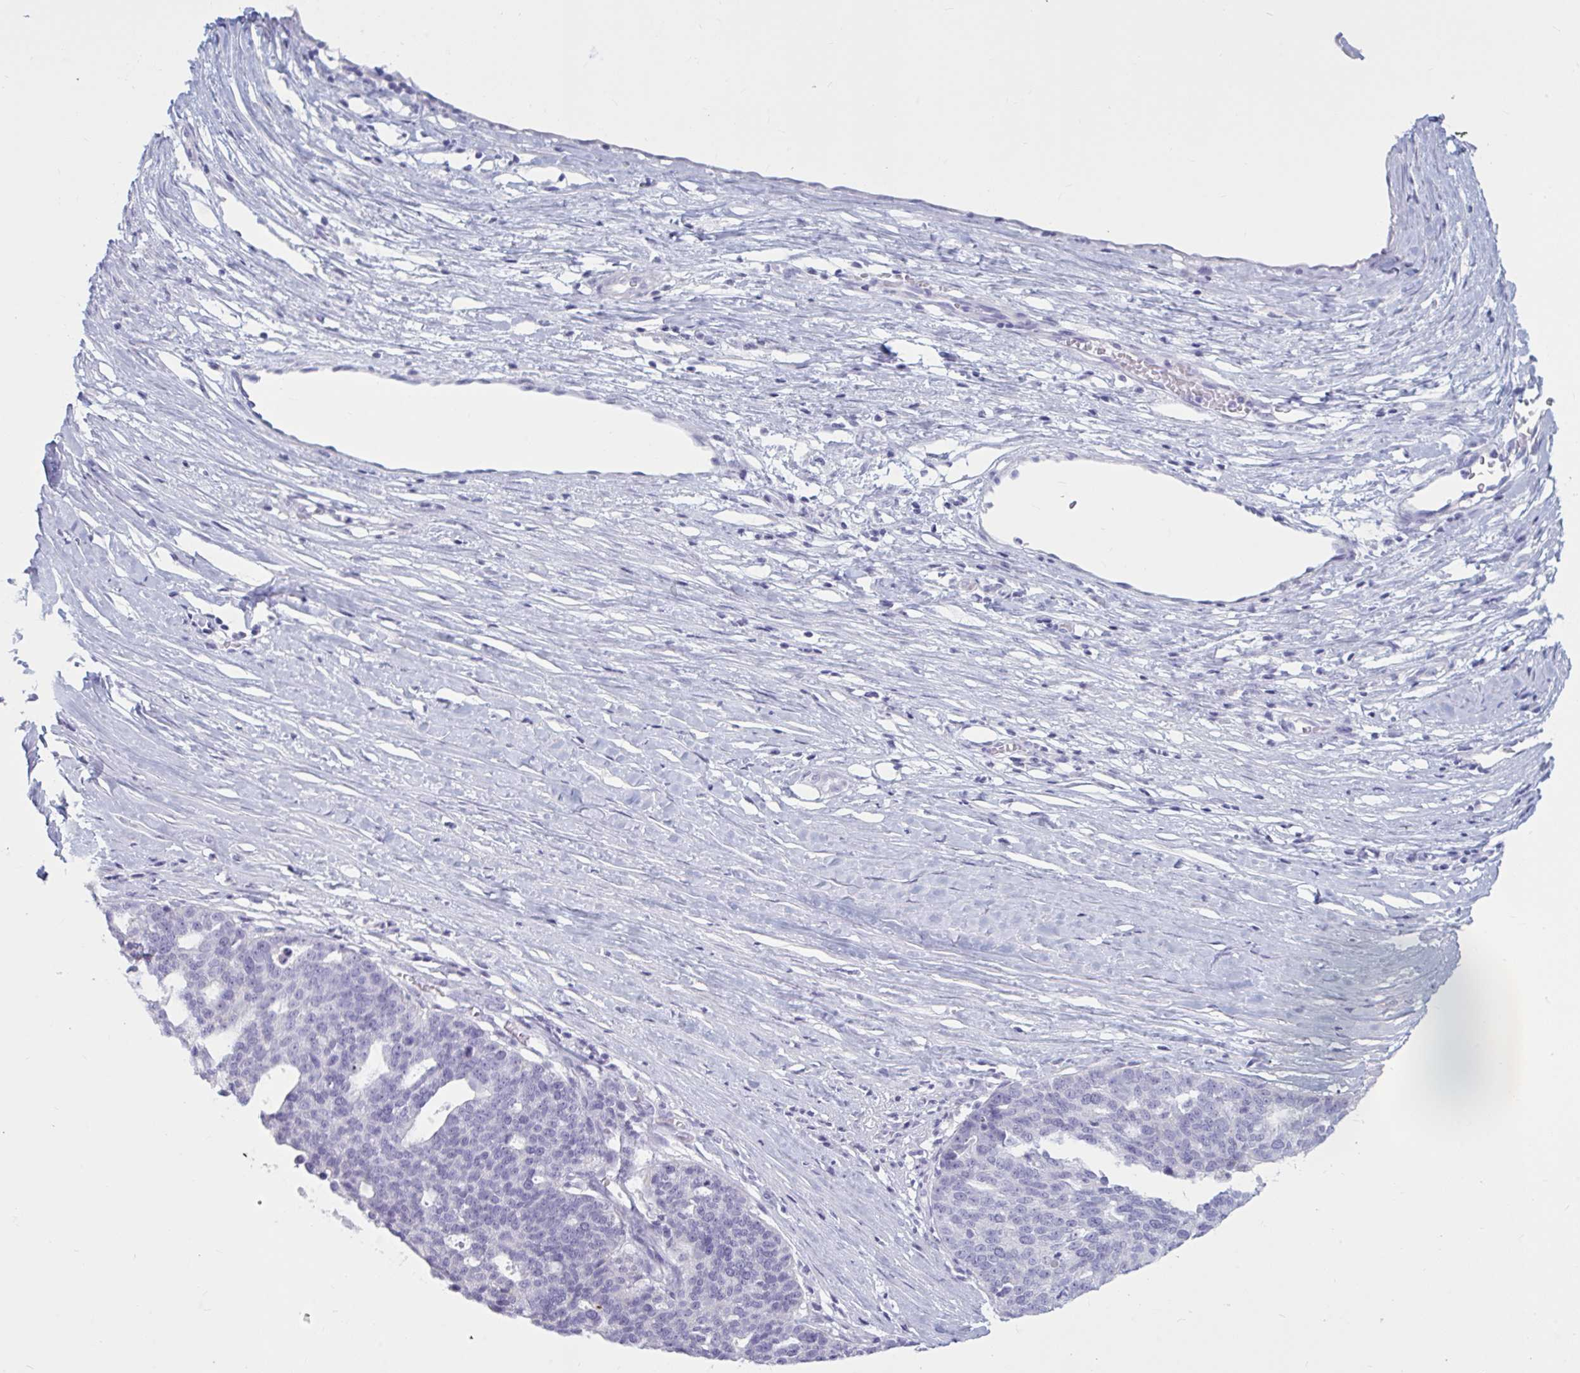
{"staining": {"intensity": "negative", "quantity": "none", "location": "none"}, "tissue": "ovarian cancer", "cell_type": "Tumor cells", "image_type": "cancer", "snomed": [{"axis": "morphology", "description": "Cystadenocarcinoma, serous, NOS"}, {"axis": "topography", "description": "Ovary"}], "caption": "Immunohistochemistry (IHC) photomicrograph of neoplastic tissue: human ovarian serous cystadenocarcinoma stained with DAB displays no significant protein staining in tumor cells.", "gene": "BBS10", "patient": {"sex": "female", "age": 59}}